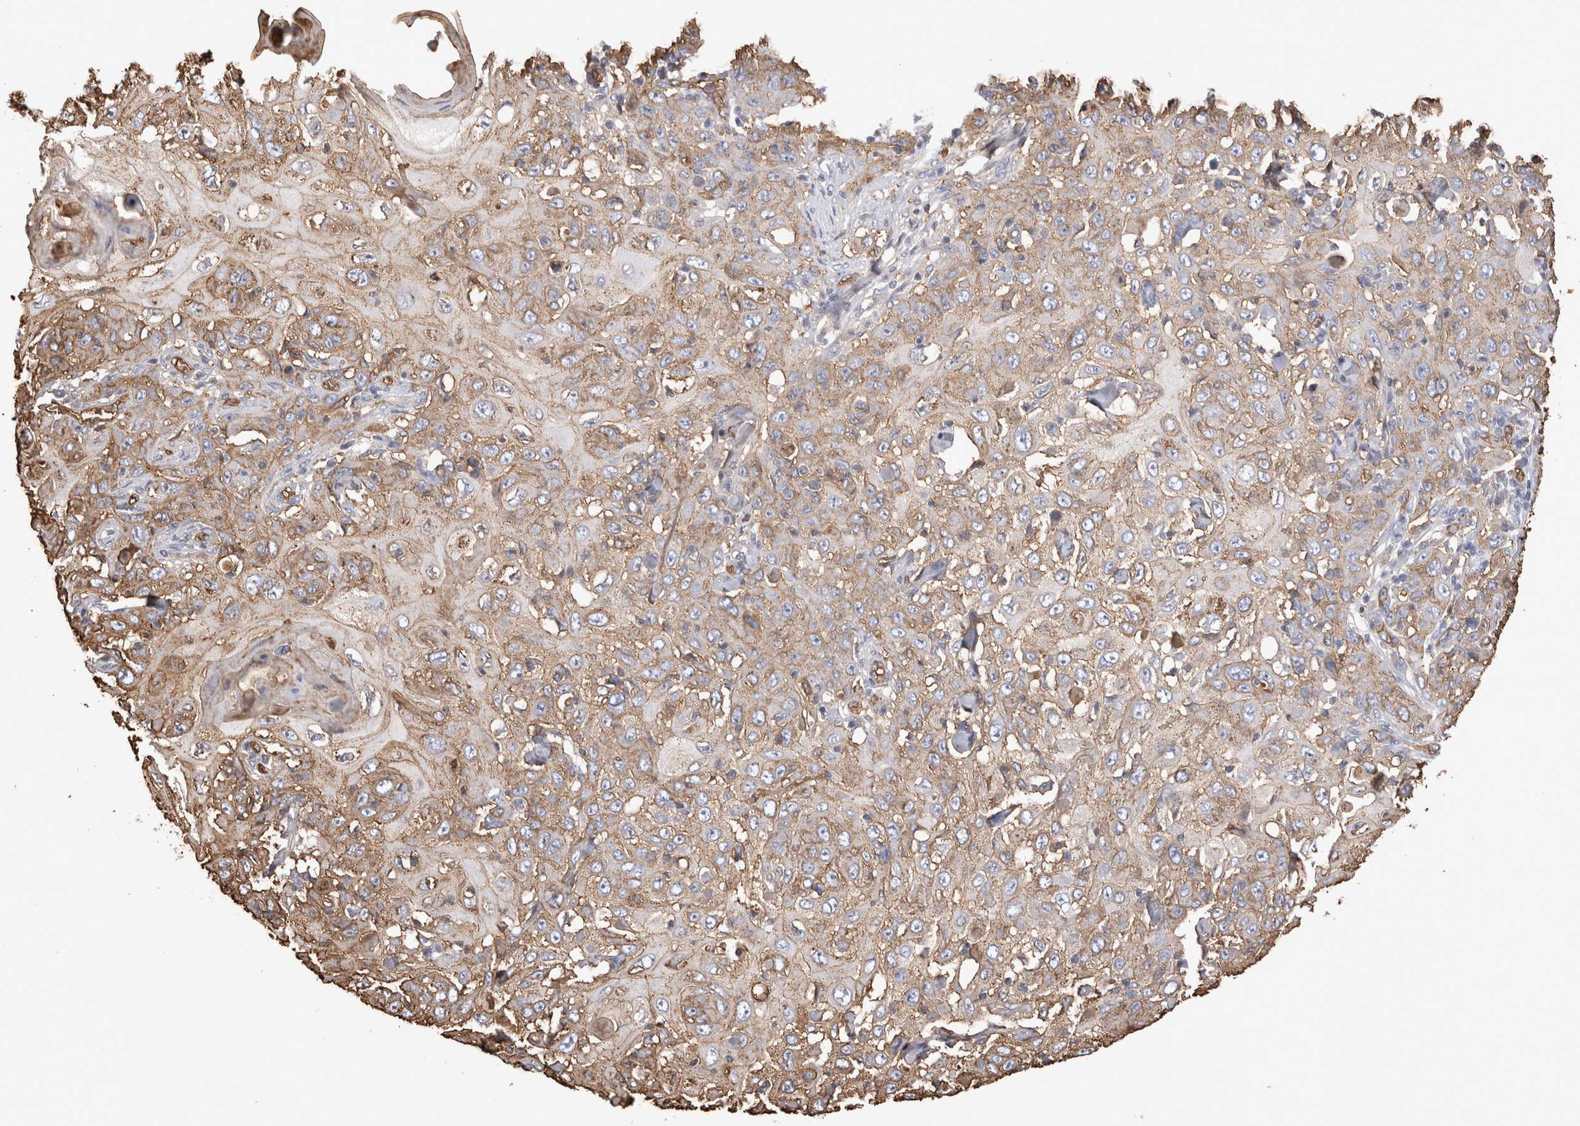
{"staining": {"intensity": "moderate", "quantity": "25%-75%", "location": "cytoplasmic/membranous"}, "tissue": "skin cancer", "cell_type": "Tumor cells", "image_type": "cancer", "snomed": [{"axis": "morphology", "description": "Squamous cell carcinoma, NOS"}, {"axis": "topography", "description": "Skin"}], "caption": "Immunohistochemistry of human skin cancer (squamous cell carcinoma) shows medium levels of moderate cytoplasmic/membranous positivity in approximately 25%-75% of tumor cells.", "gene": "IL17RC", "patient": {"sex": "female", "age": 88}}